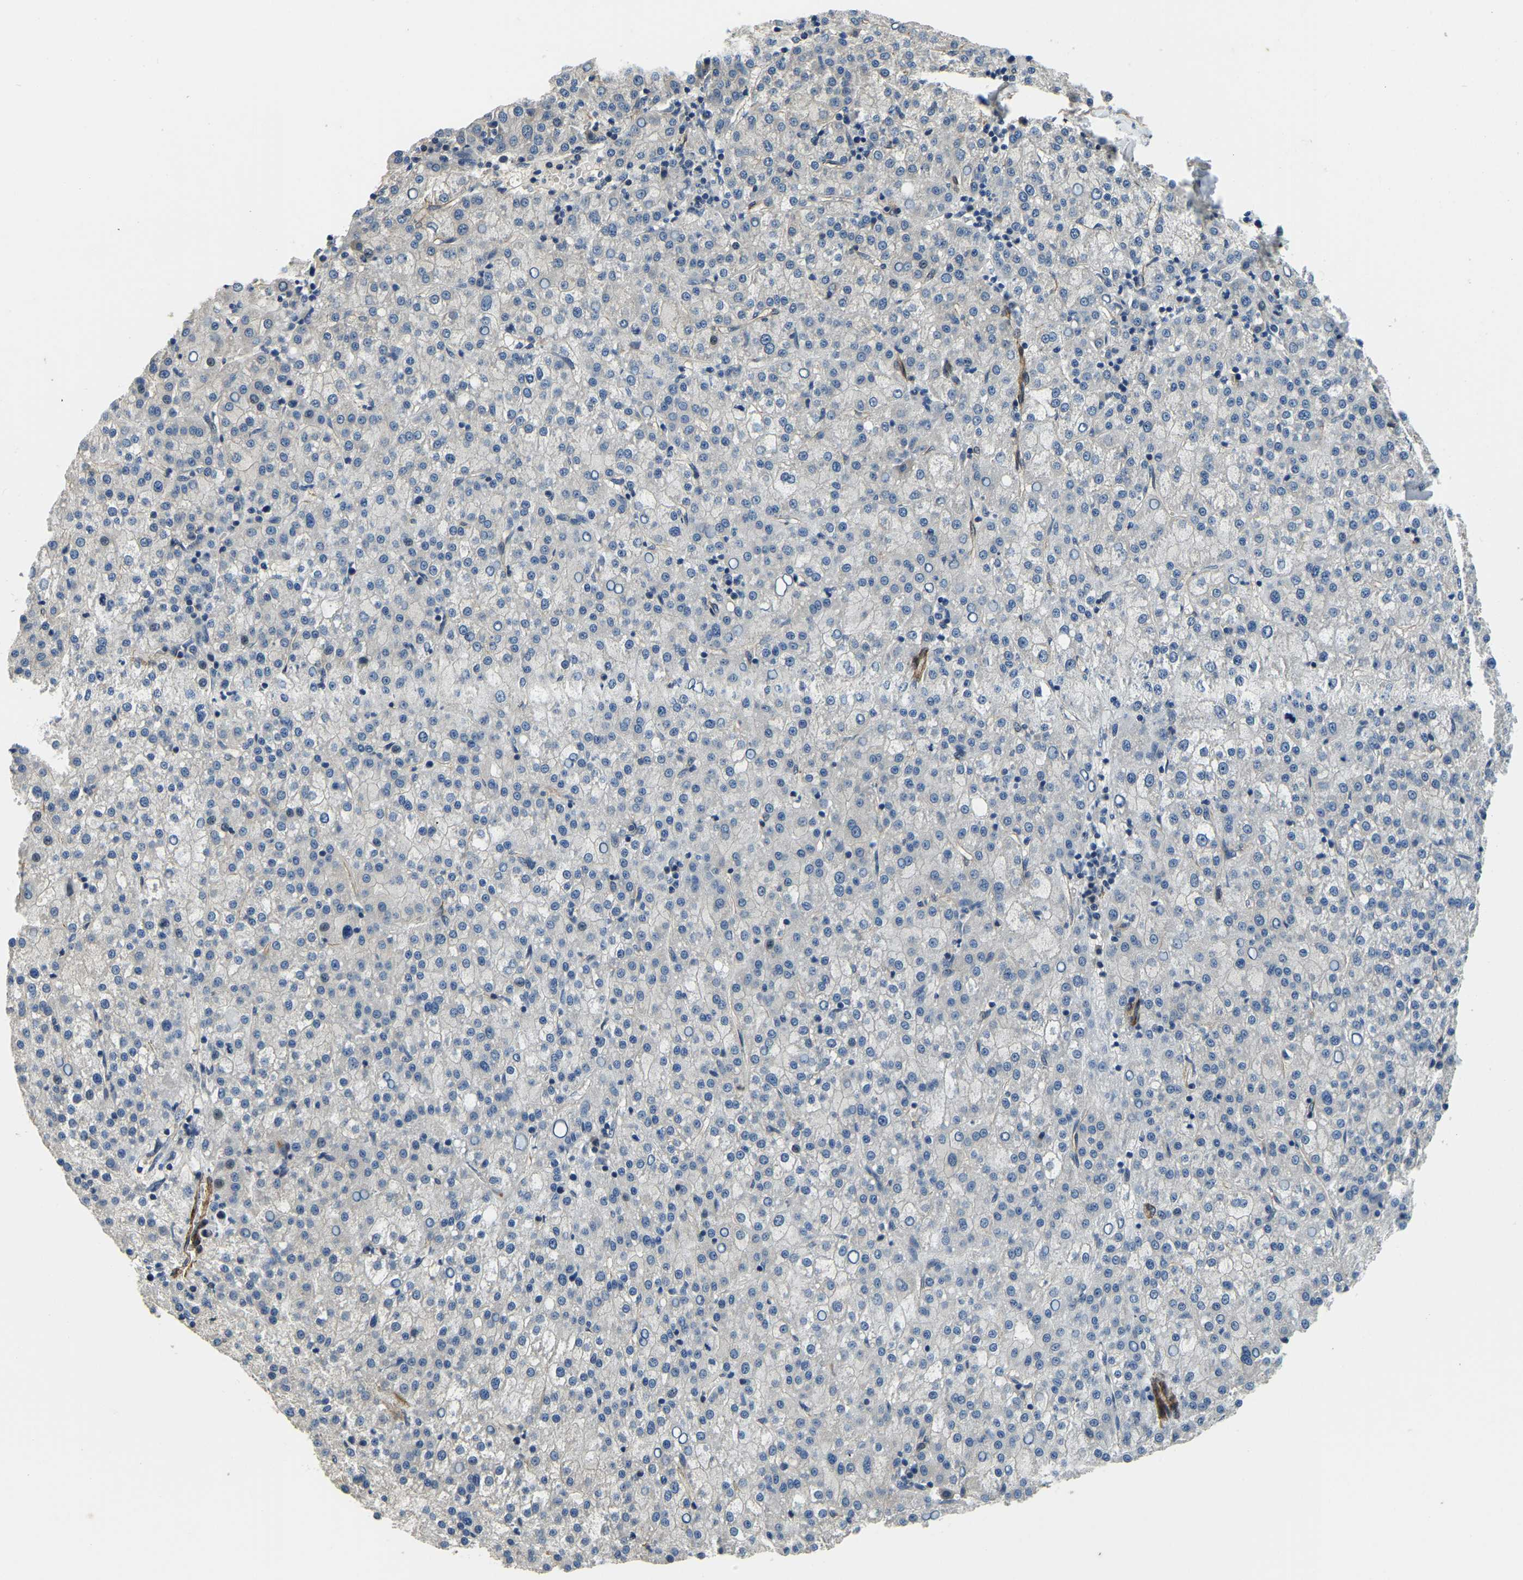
{"staining": {"intensity": "negative", "quantity": "none", "location": "none"}, "tissue": "liver cancer", "cell_type": "Tumor cells", "image_type": "cancer", "snomed": [{"axis": "morphology", "description": "Carcinoma, Hepatocellular, NOS"}, {"axis": "topography", "description": "Liver"}], "caption": "IHC image of human liver cancer (hepatocellular carcinoma) stained for a protein (brown), which demonstrates no positivity in tumor cells.", "gene": "RNF39", "patient": {"sex": "female", "age": 58}}